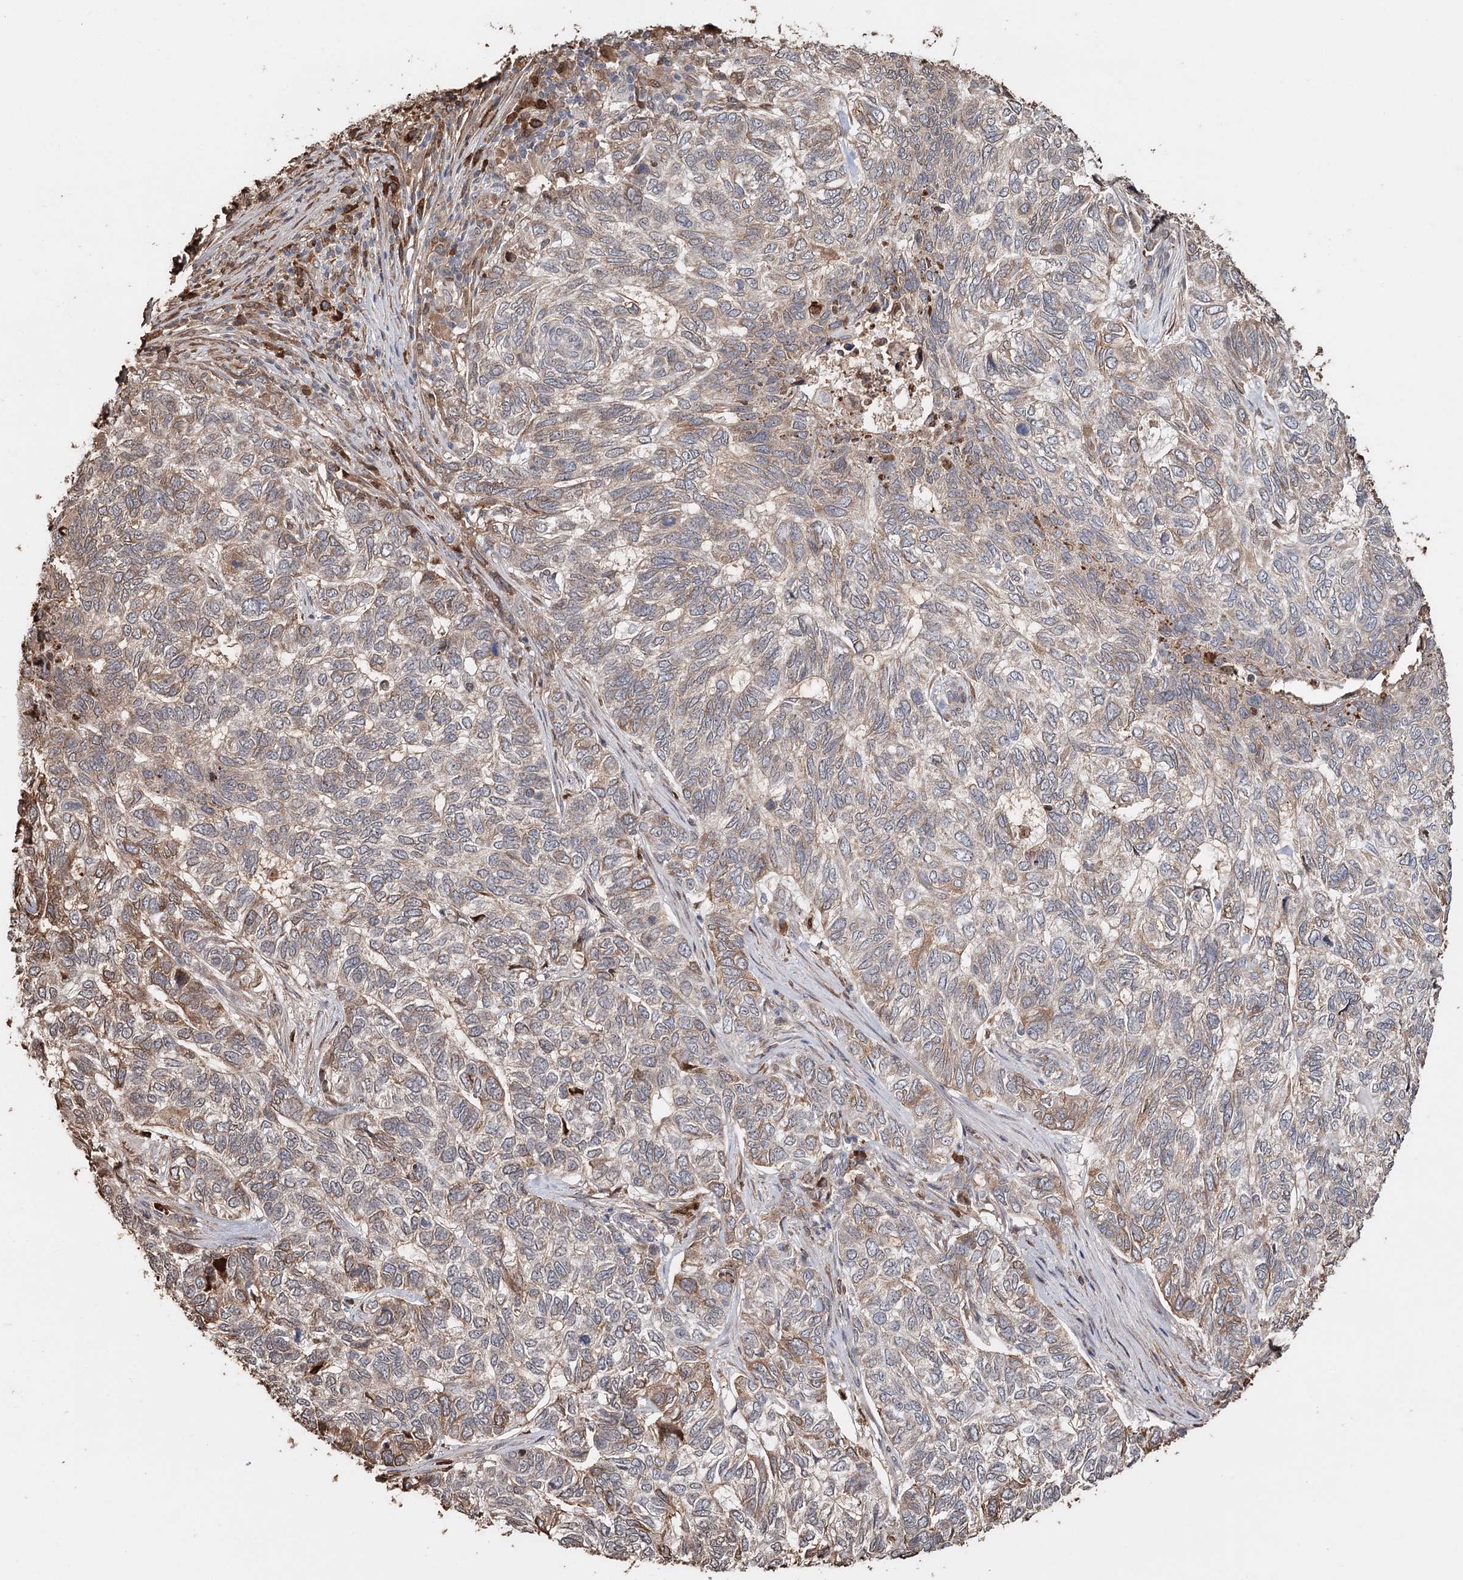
{"staining": {"intensity": "weak", "quantity": ">75%", "location": "cytoplasmic/membranous"}, "tissue": "skin cancer", "cell_type": "Tumor cells", "image_type": "cancer", "snomed": [{"axis": "morphology", "description": "Basal cell carcinoma"}, {"axis": "topography", "description": "Skin"}], "caption": "Approximately >75% of tumor cells in basal cell carcinoma (skin) show weak cytoplasmic/membranous protein positivity as visualized by brown immunohistochemical staining.", "gene": "SYVN1", "patient": {"sex": "female", "age": 65}}